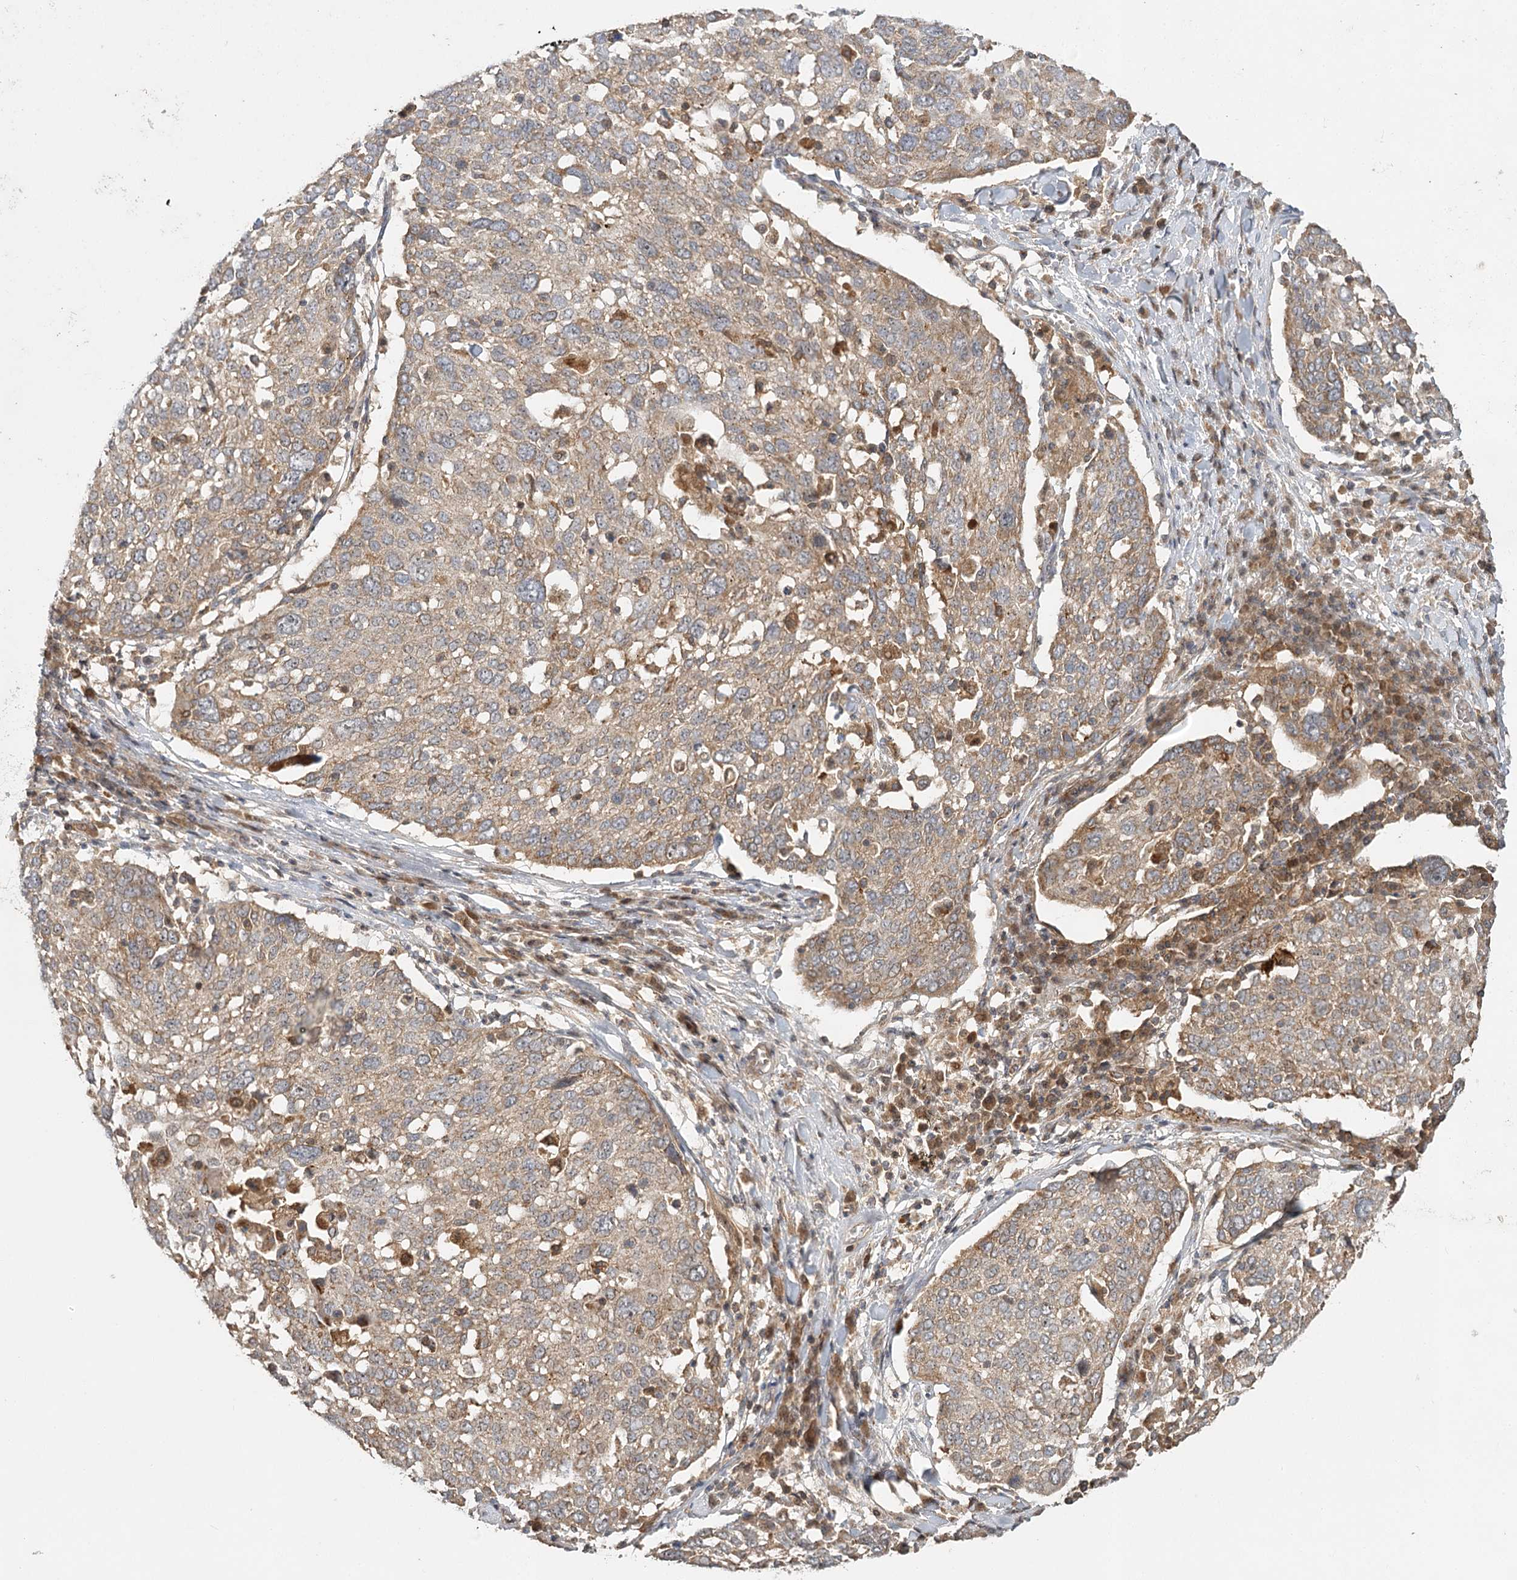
{"staining": {"intensity": "weak", "quantity": "25%-75%", "location": "cytoplasmic/membranous"}, "tissue": "lung cancer", "cell_type": "Tumor cells", "image_type": "cancer", "snomed": [{"axis": "morphology", "description": "Squamous cell carcinoma, NOS"}, {"axis": "topography", "description": "Lung"}], "caption": "Immunohistochemistry (IHC) image of lung squamous cell carcinoma stained for a protein (brown), which exhibits low levels of weak cytoplasmic/membranous staining in about 25%-75% of tumor cells.", "gene": "RAPGEF6", "patient": {"sex": "male", "age": 65}}